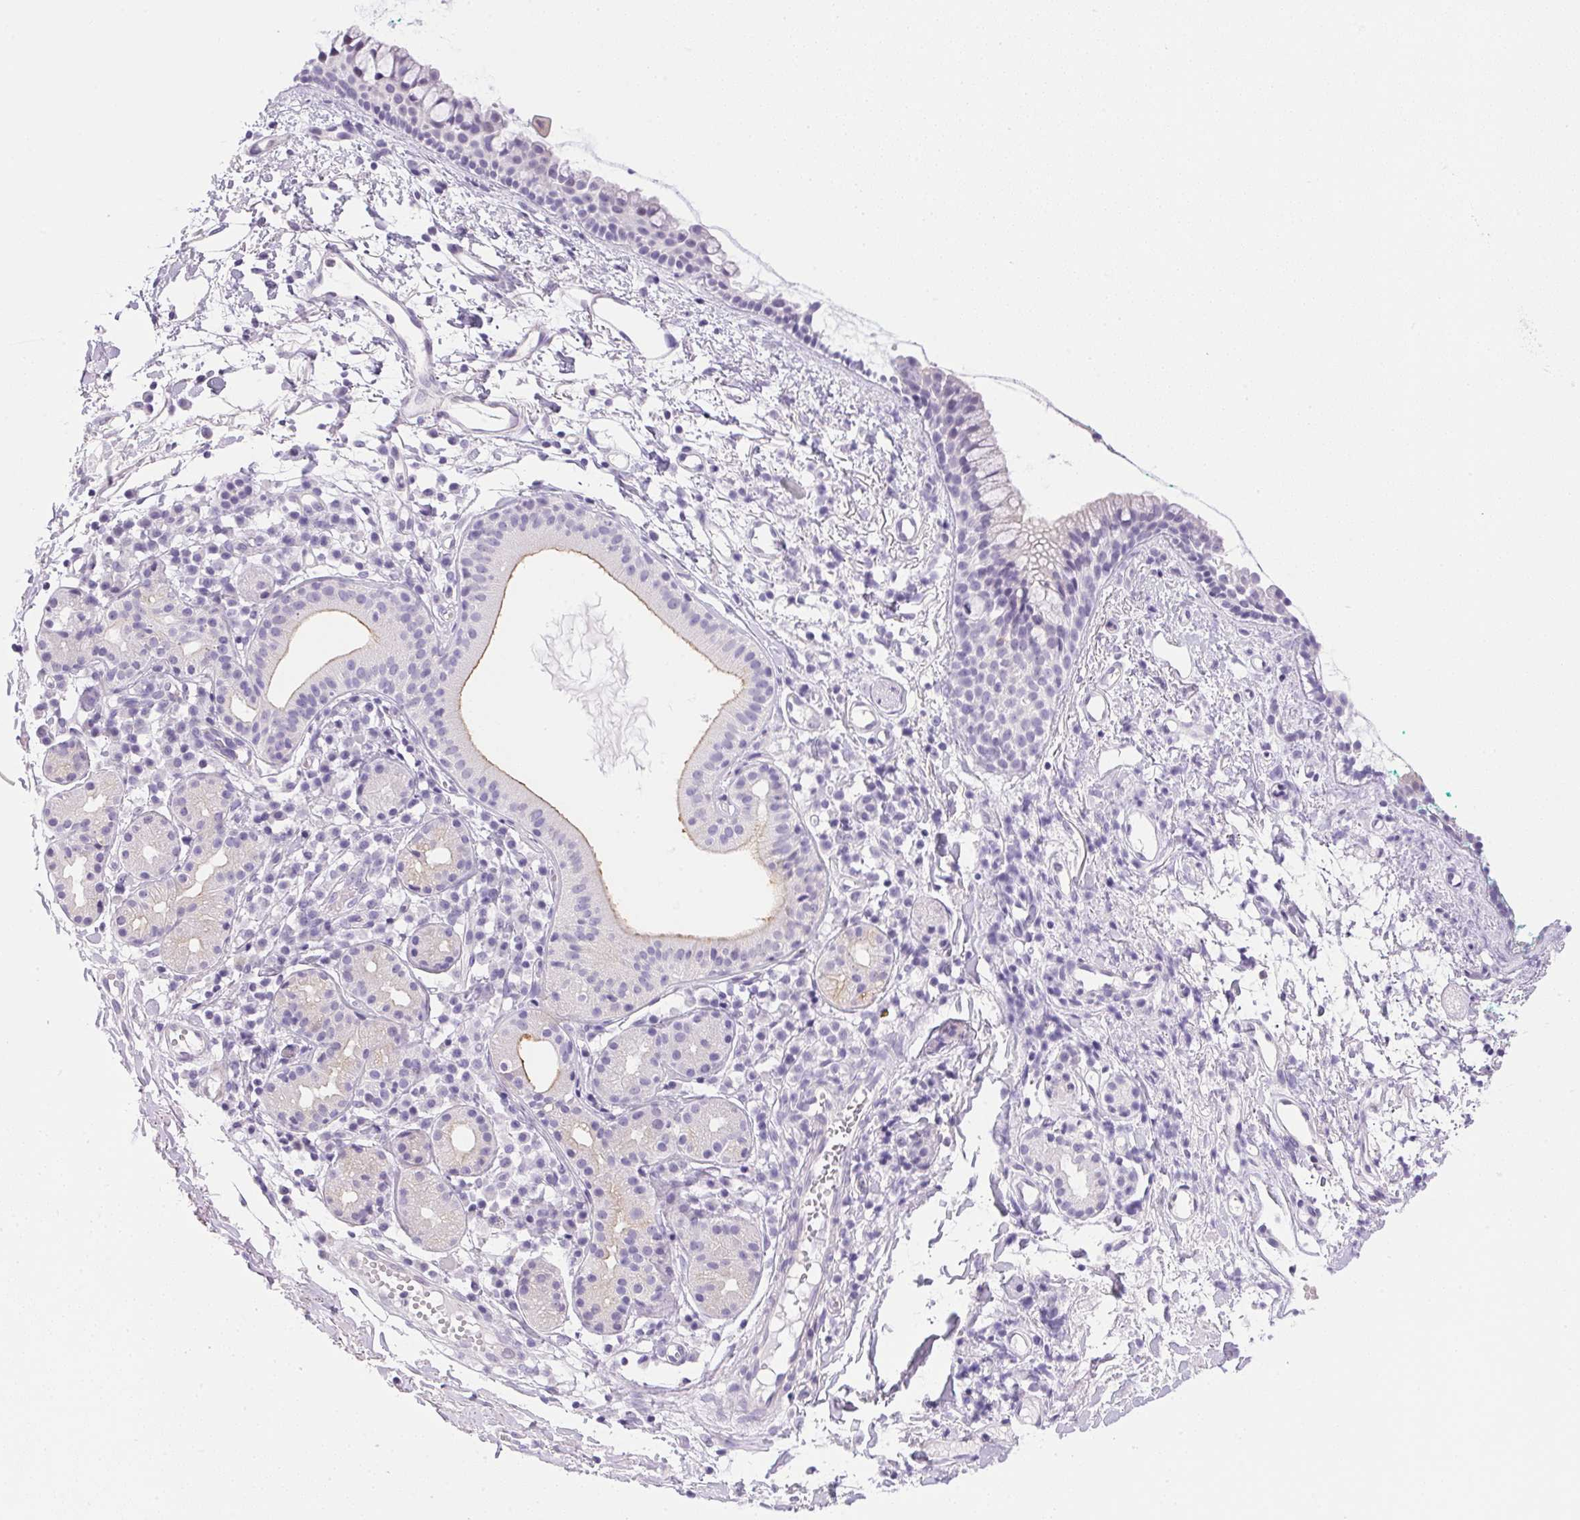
{"staining": {"intensity": "negative", "quantity": "none", "location": "none"}, "tissue": "nasopharynx", "cell_type": "Respiratory epithelial cells", "image_type": "normal", "snomed": [{"axis": "morphology", "description": "Normal tissue, NOS"}, {"axis": "morphology", "description": "Basal cell carcinoma"}, {"axis": "topography", "description": "Cartilage tissue"}, {"axis": "topography", "description": "Nasopharynx"}, {"axis": "topography", "description": "Oral tissue"}], "caption": "Immunohistochemistry micrograph of benign nasopharynx: nasopharynx stained with DAB (3,3'-diaminobenzidine) demonstrates no significant protein positivity in respiratory epithelial cells.", "gene": "ATP6V0A4", "patient": {"sex": "female", "age": 77}}